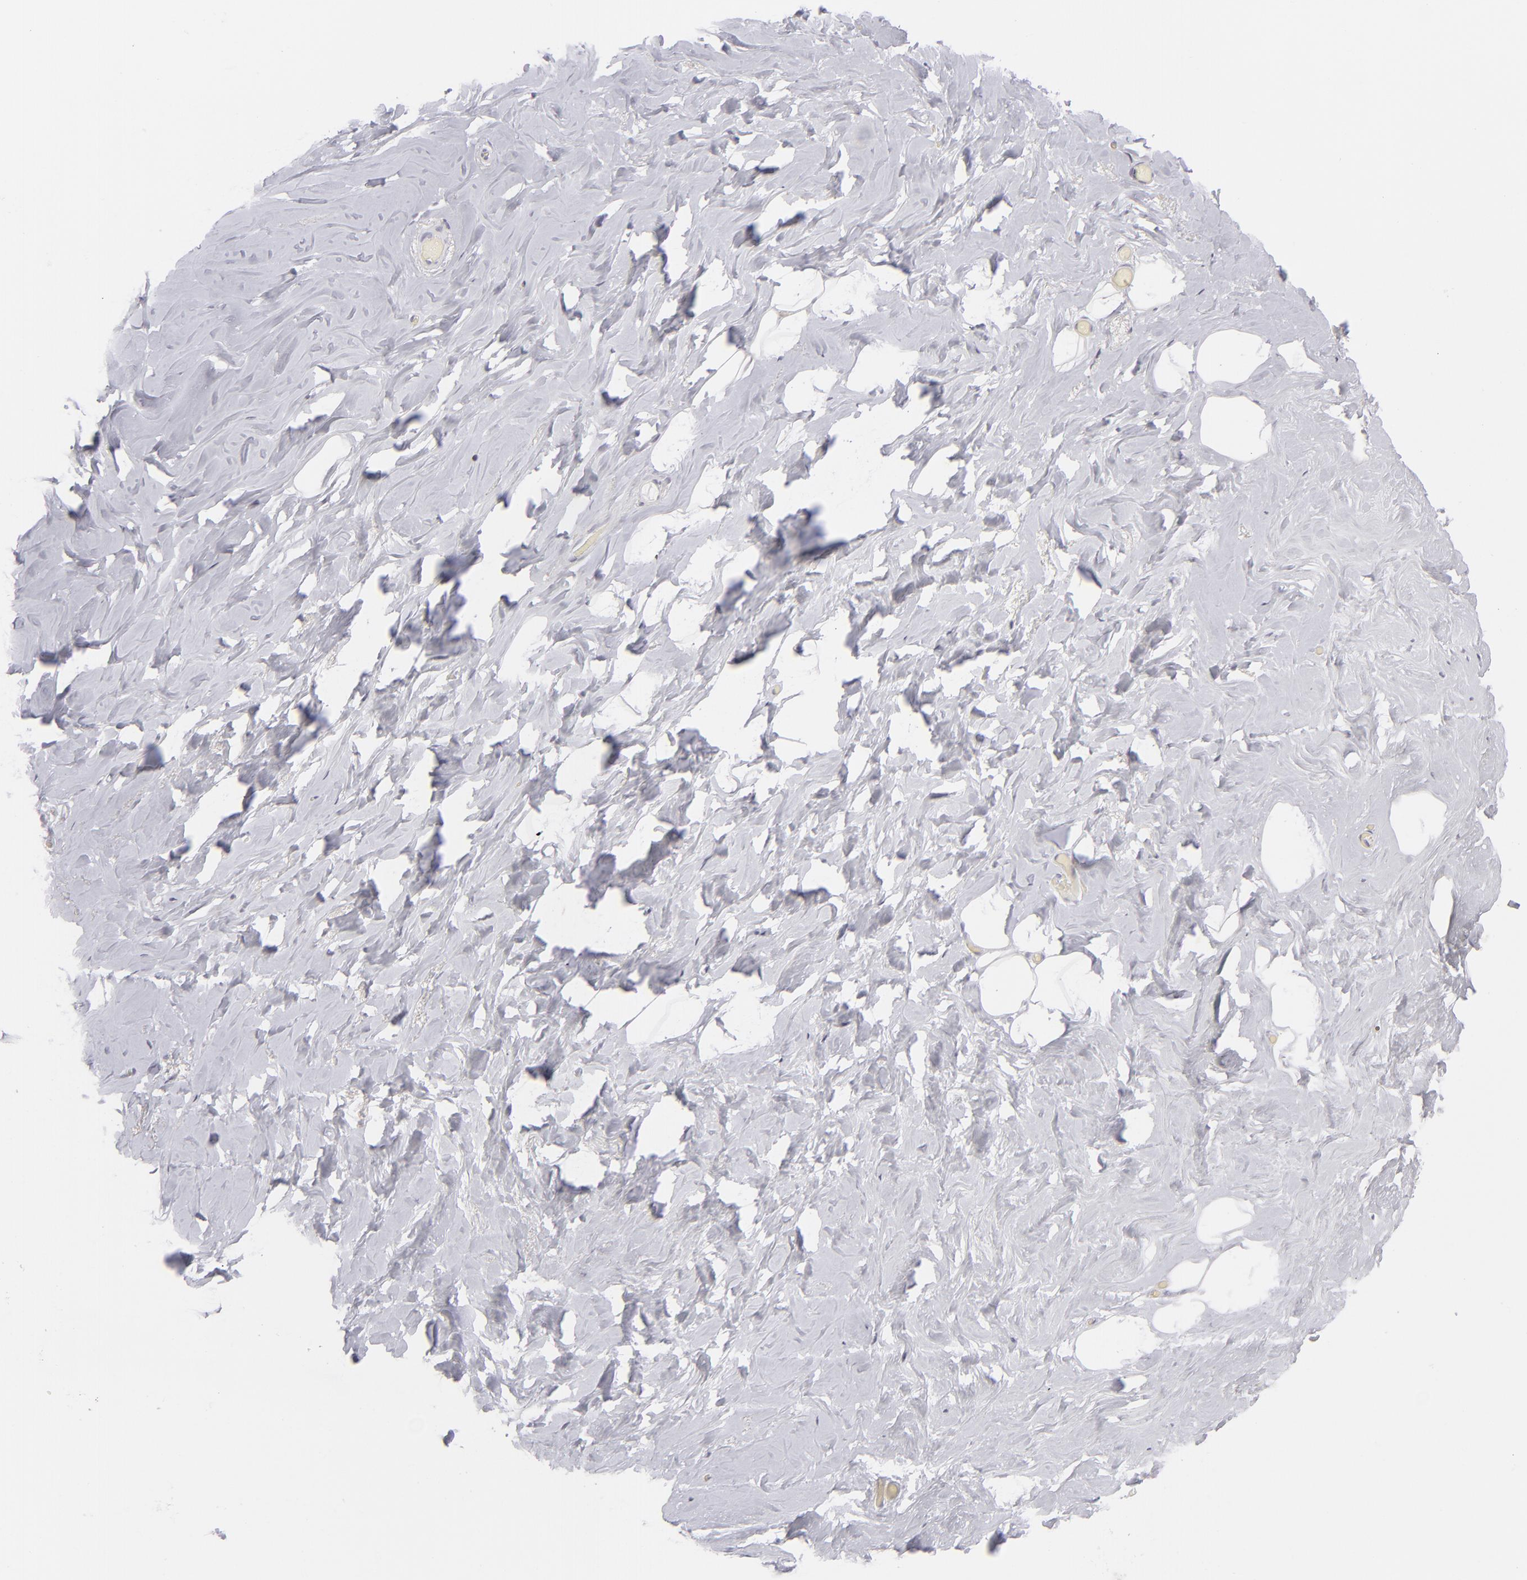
{"staining": {"intensity": "negative", "quantity": "none", "location": "none"}, "tissue": "breast", "cell_type": "Adipocytes", "image_type": "normal", "snomed": [{"axis": "morphology", "description": "Normal tissue, NOS"}, {"axis": "topography", "description": "Breast"}], "caption": "Immunohistochemistry (IHC) image of benign human breast stained for a protein (brown), which reveals no staining in adipocytes. (DAB (3,3'-diaminobenzidine) immunohistochemistry, high magnification).", "gene": "CD7", "patient": {"sex": "female", "age": 75}}